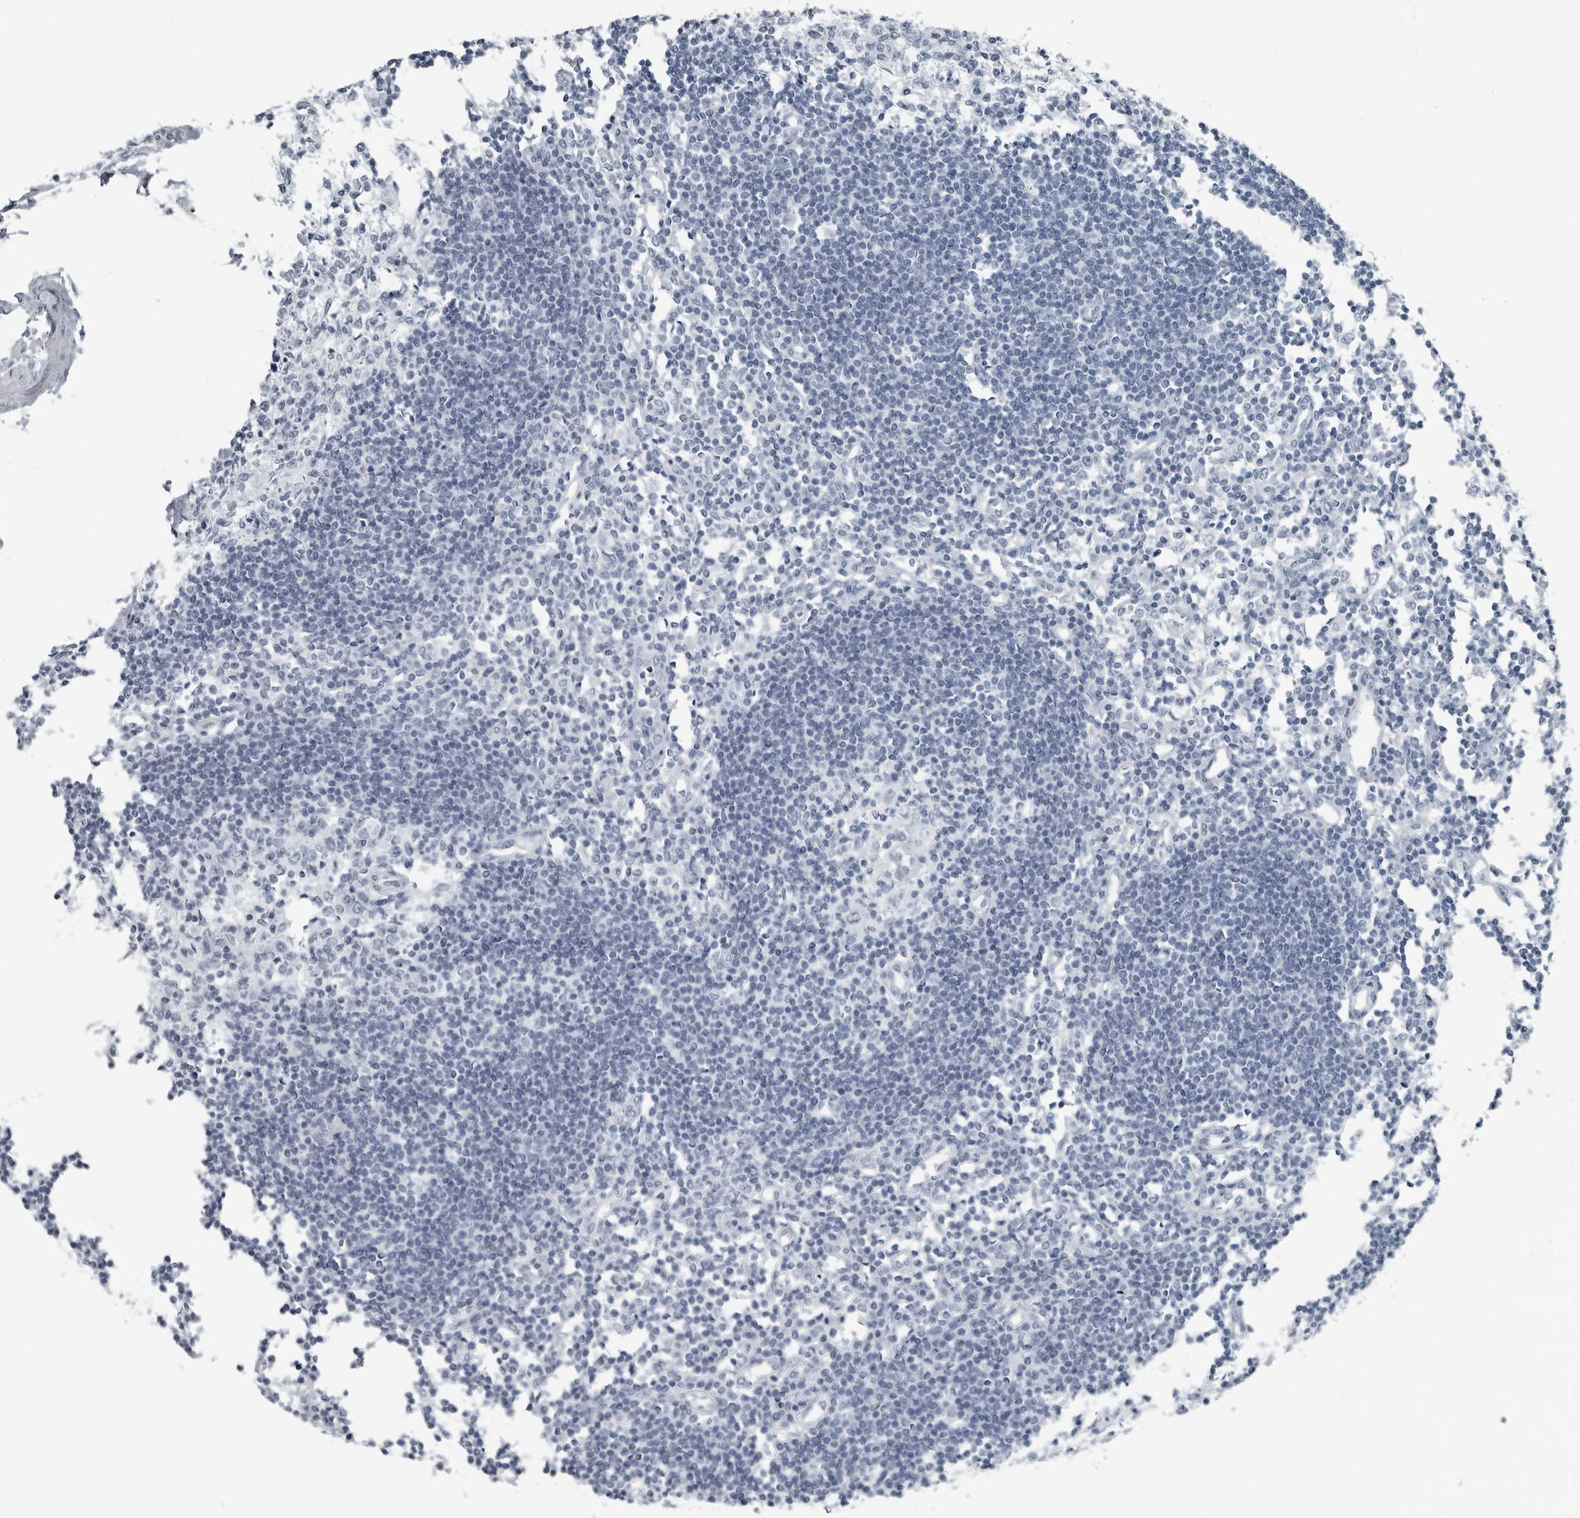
{"staining": {"intensity": "negative", "quantity": "none", "location": "none"}, "tissue": "lymph node", "cell_type": "Germinal center cells", "image_type": "normal", "snomed": [{"axis": "morphology", "description": "Normal tissue, NOS"}, {"axis": "morphology", "description": "Malignant melanoma, Metastatic site"}, {"axis": "topography", "description": "Lymph node"}], "caption": "This photomicrograph is of normal lymph node stained with immunohistochemistry (IHC) to label a protein in brown with the nuclei are counter-stained blue. There is no positivity in germinal center cells.", "gene": "PRSS1", "patient": {"sex": "male", "age": 41}}